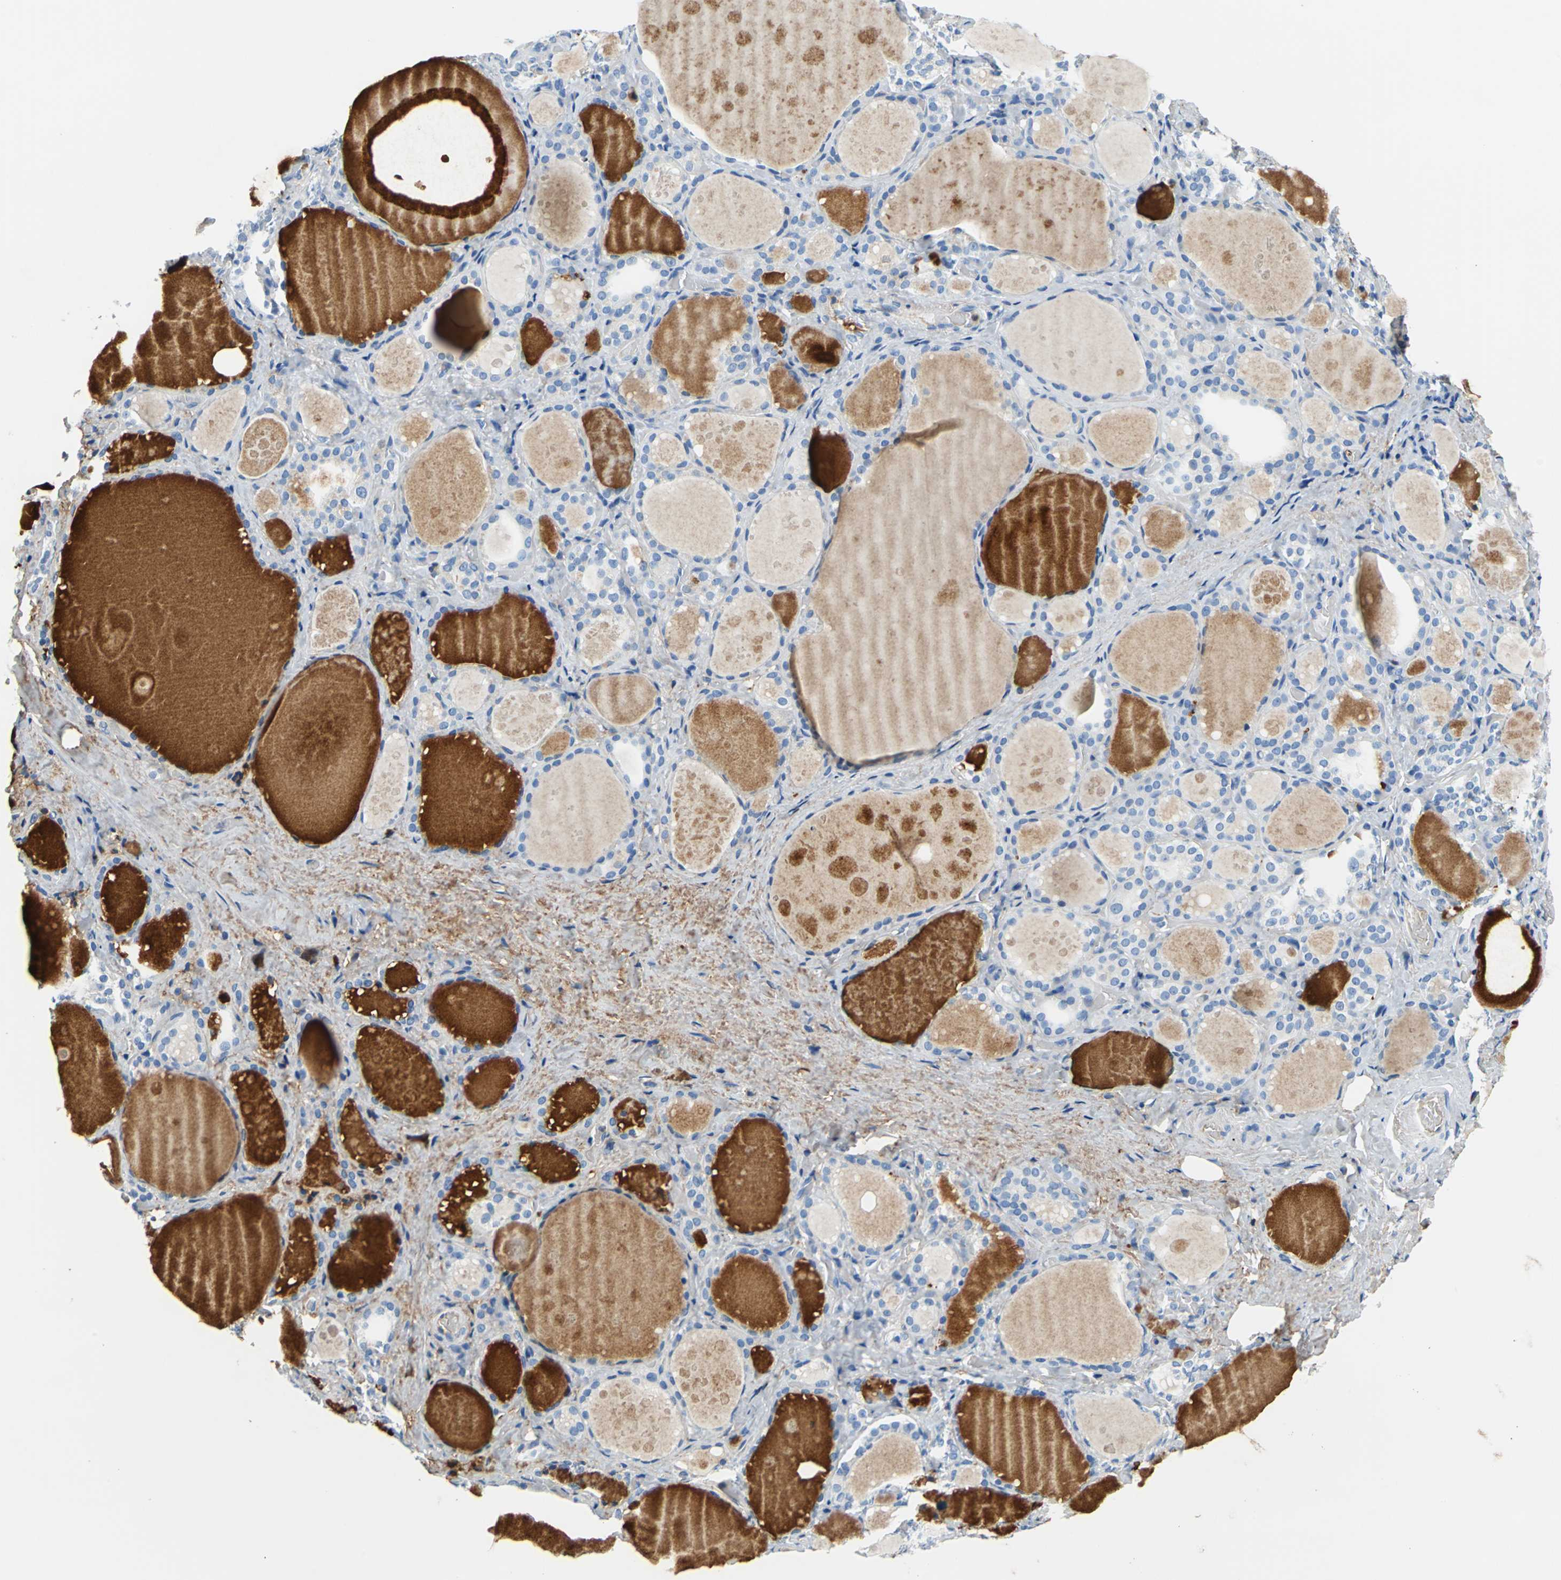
{"staining": {"intensity": "negative", "quantity": "none", "location": "none"}, "tissue": "thyroid gland", "cell_type": "Glandular cells", "image_type": "normal", "snomed": [{"axis": "morphology", "description": "Normal tissue, NOS"}, {"axis": "topography", "description": "Thyroid gland"}], "caption": "Immunohistochemistry image of benign thyroid gland stained for a protein (brown), which demonstrates no positivity in glandular cells. Nuclei are stained in blue.", "gene": "ALB", "patient": {"sex": "female", "age": 75}}